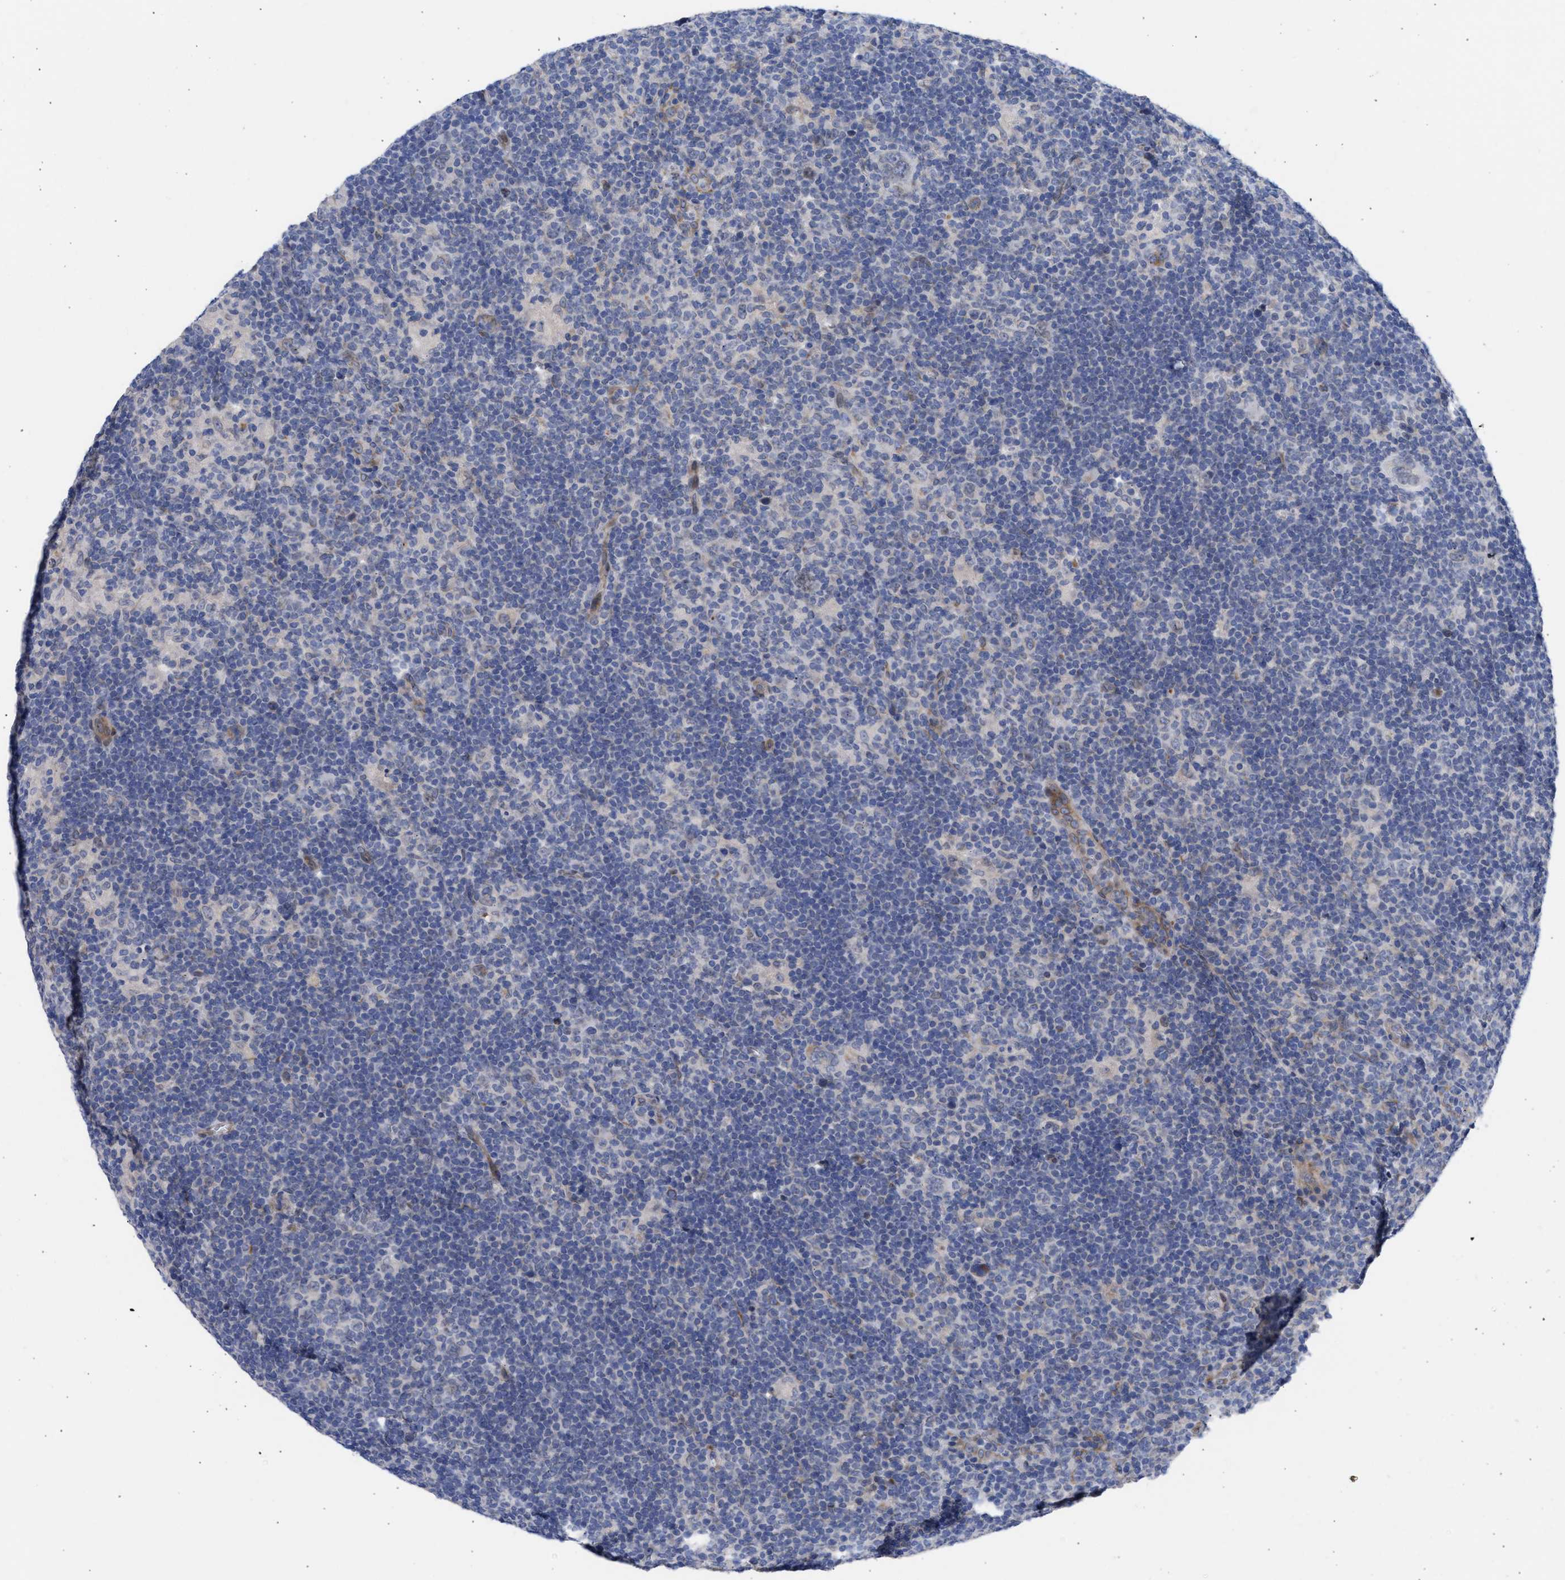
{"staining": {"intensity": "moderate", "quantity": "<25%", "location": "cytoplasmic/membranous,nuclear"}, "tissue": "lymphoma", "cell_type": "Tumor cells", "image_type": "cancer", "snomed": [{"axis": "morphology", "description": "Hodgkin's disease, NOS"}, {"axis": "topography", "description": "Lymph node"}], "caption": "Immunohistochemical staining of lymphoma shows low levels of moderate cytoplasmic/membranous and nuclear protein staining in approximately <25% of tumor cells. Ihc stains the protein in brown and the nuclei are stained blue.", "gene": "NUP35", "patient": {"sex": "female", "age": 57}}